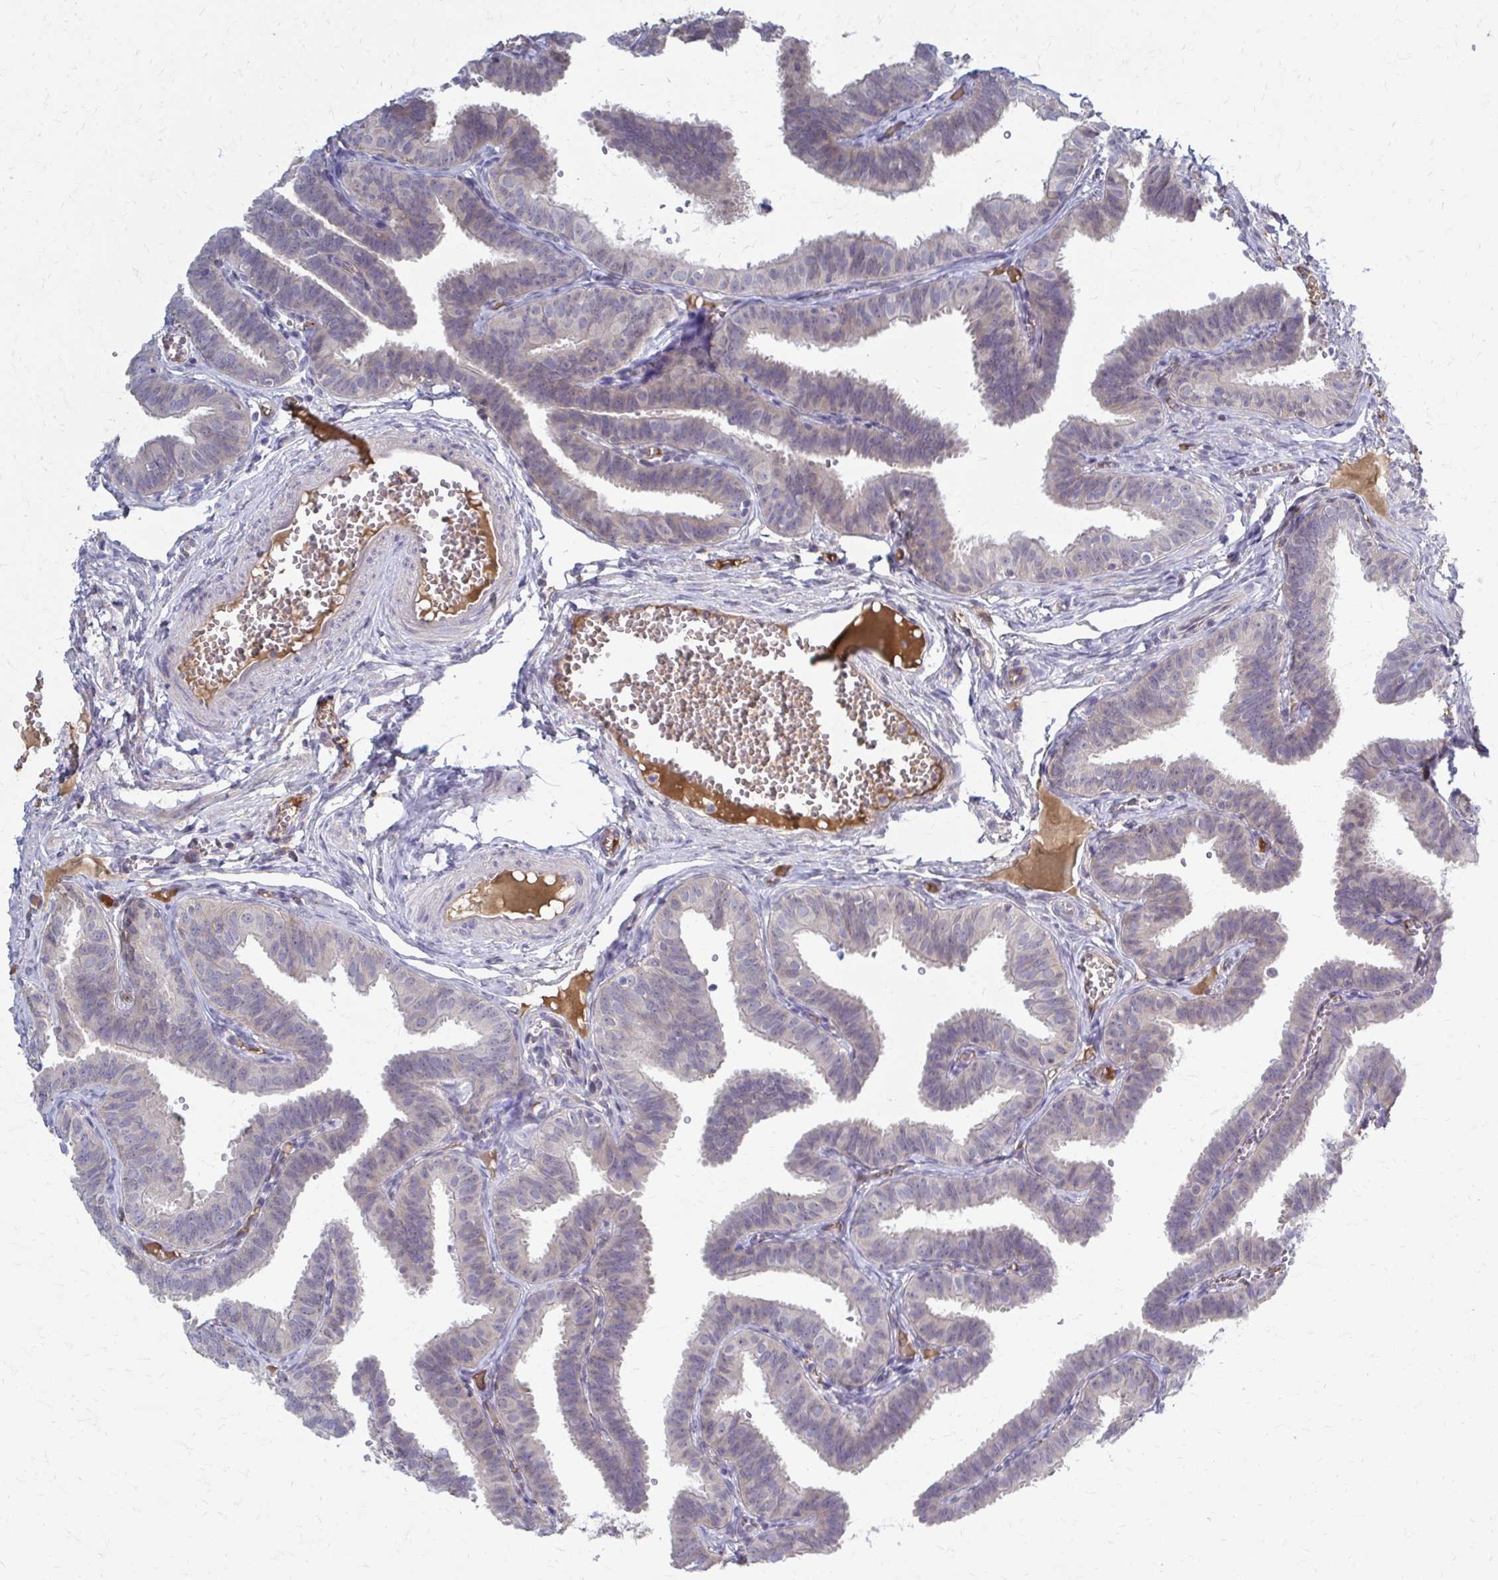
{"staining": {"intensity": "weak", "quantity": "<25%", "location": "cytoplasmic/membranous"}, "tissue": "fallopian tube", "cell_type": "Glandular cells", "image_type": "normal", "snomed": [{"axis": "morphology", "description": "Normal tissue, NOS"}, {"axis": "topography", "description": "Fallopian tube"}], "caption": "Immunohistochemistry image of benign fallopian tube stained for a protein (brown), which demonstrates no positivity in glandular cells. Brightfield microscopy of IHC stained with DAB (3,3'-diaminobenzidine) (brown) and hematoxylin (blue), captured at high magnification.", "gene": "MCRIP2", "patient": {"sex": "female", "age": 25}}